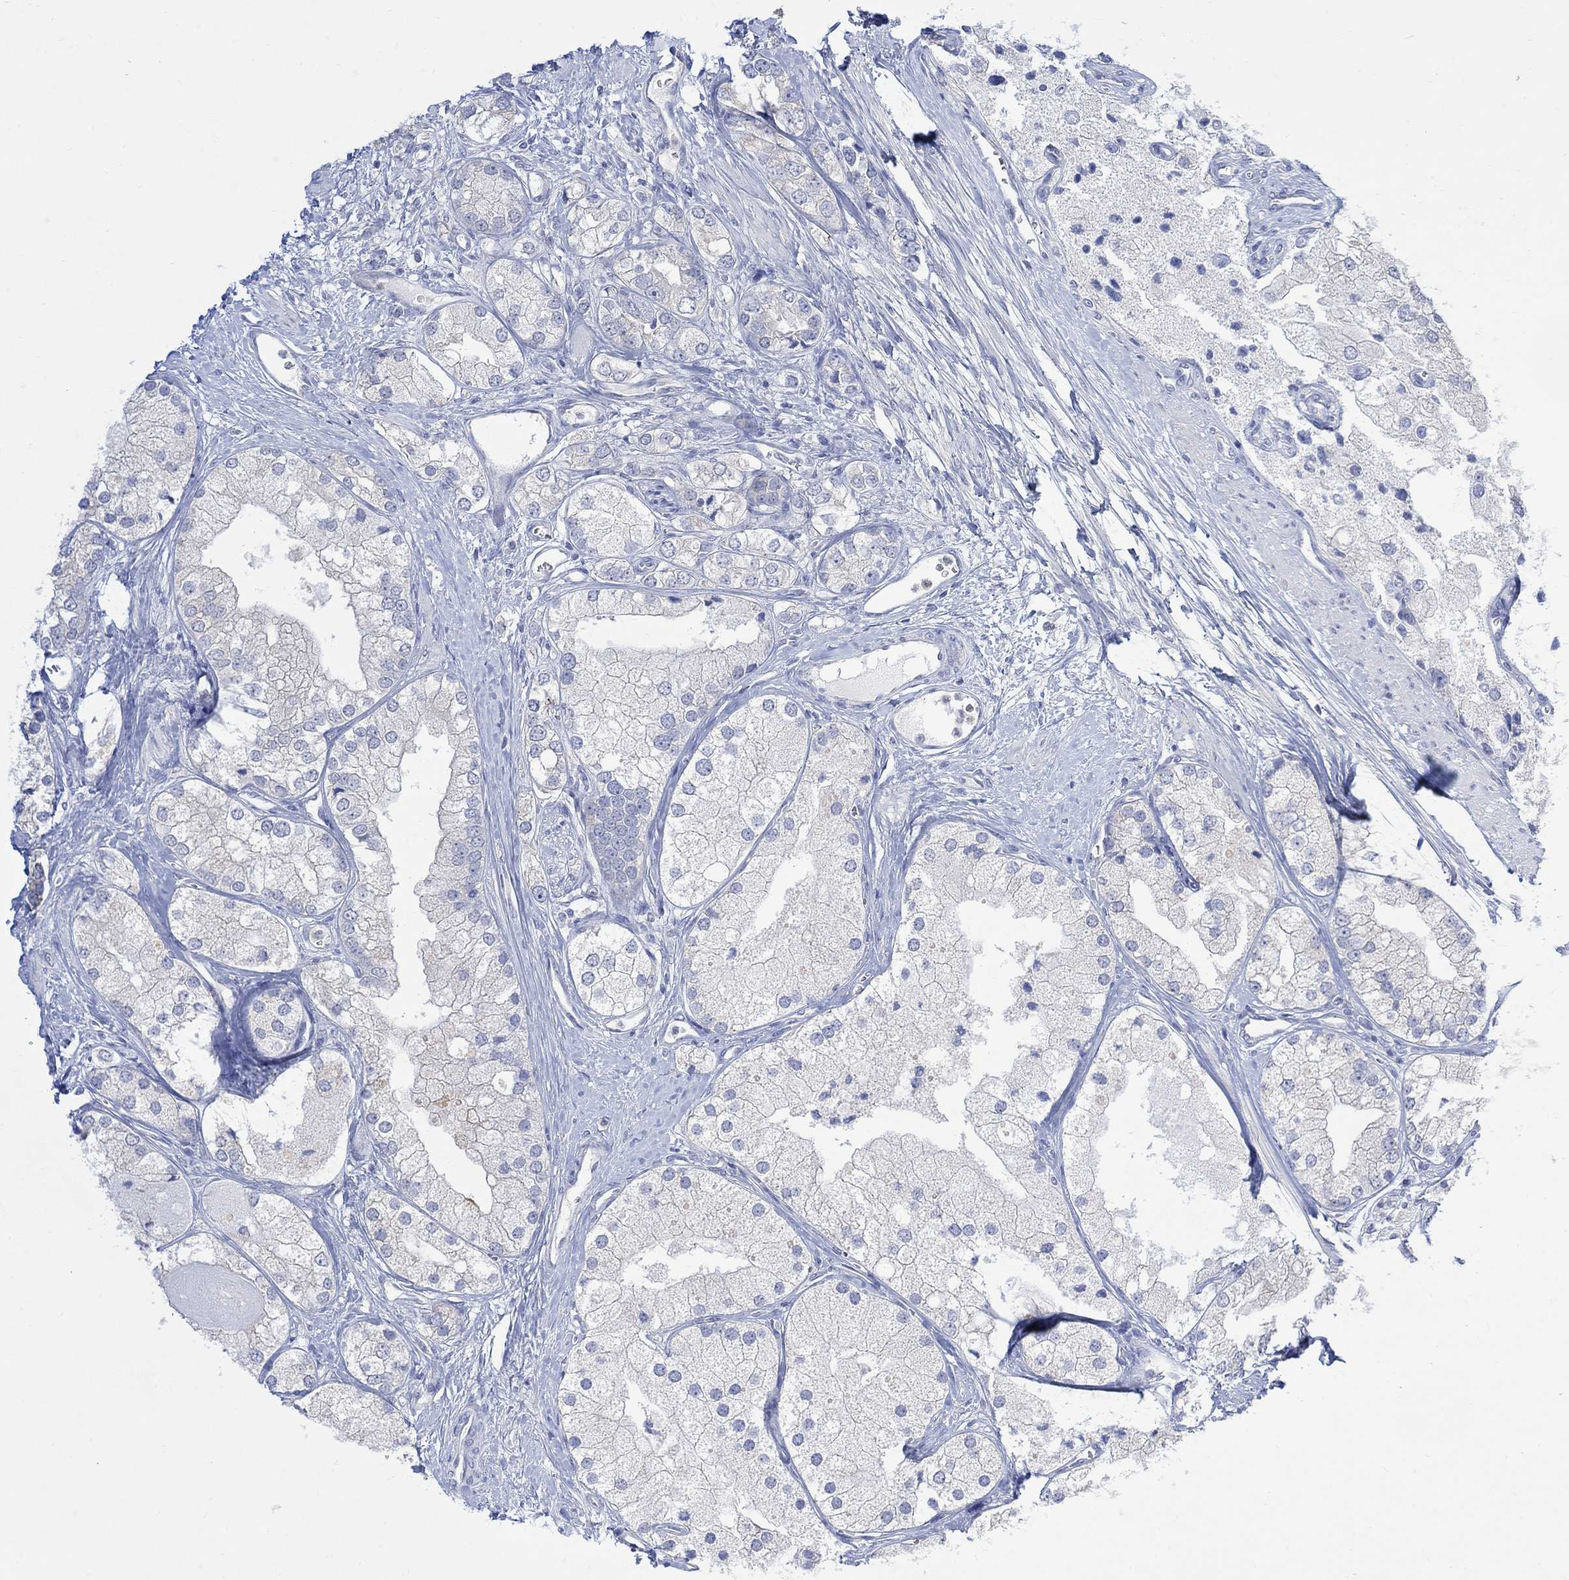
{"staining": {"intensity": "negative", "quantity": "none", "location": "none"}, "tissue": "prostate cancer", "cell_type": "Tumor cells", "image_type": "cancer", "snomed": [{"axis": "morphology", "description": "Adenocarcinoma, NOS"}, {"axis": "topography", "description": "Prostate and seminal vesicle, NOS"}, {"axis": "topography", "description": "Prostate"}], "caption": "DAB immunohistochemical staining of prostate cancer (adenocarcinoma) exhibits no significant expression in tumor cells.", "gene": "FBP2", "patient": {"sex": "male", "age": 79}}